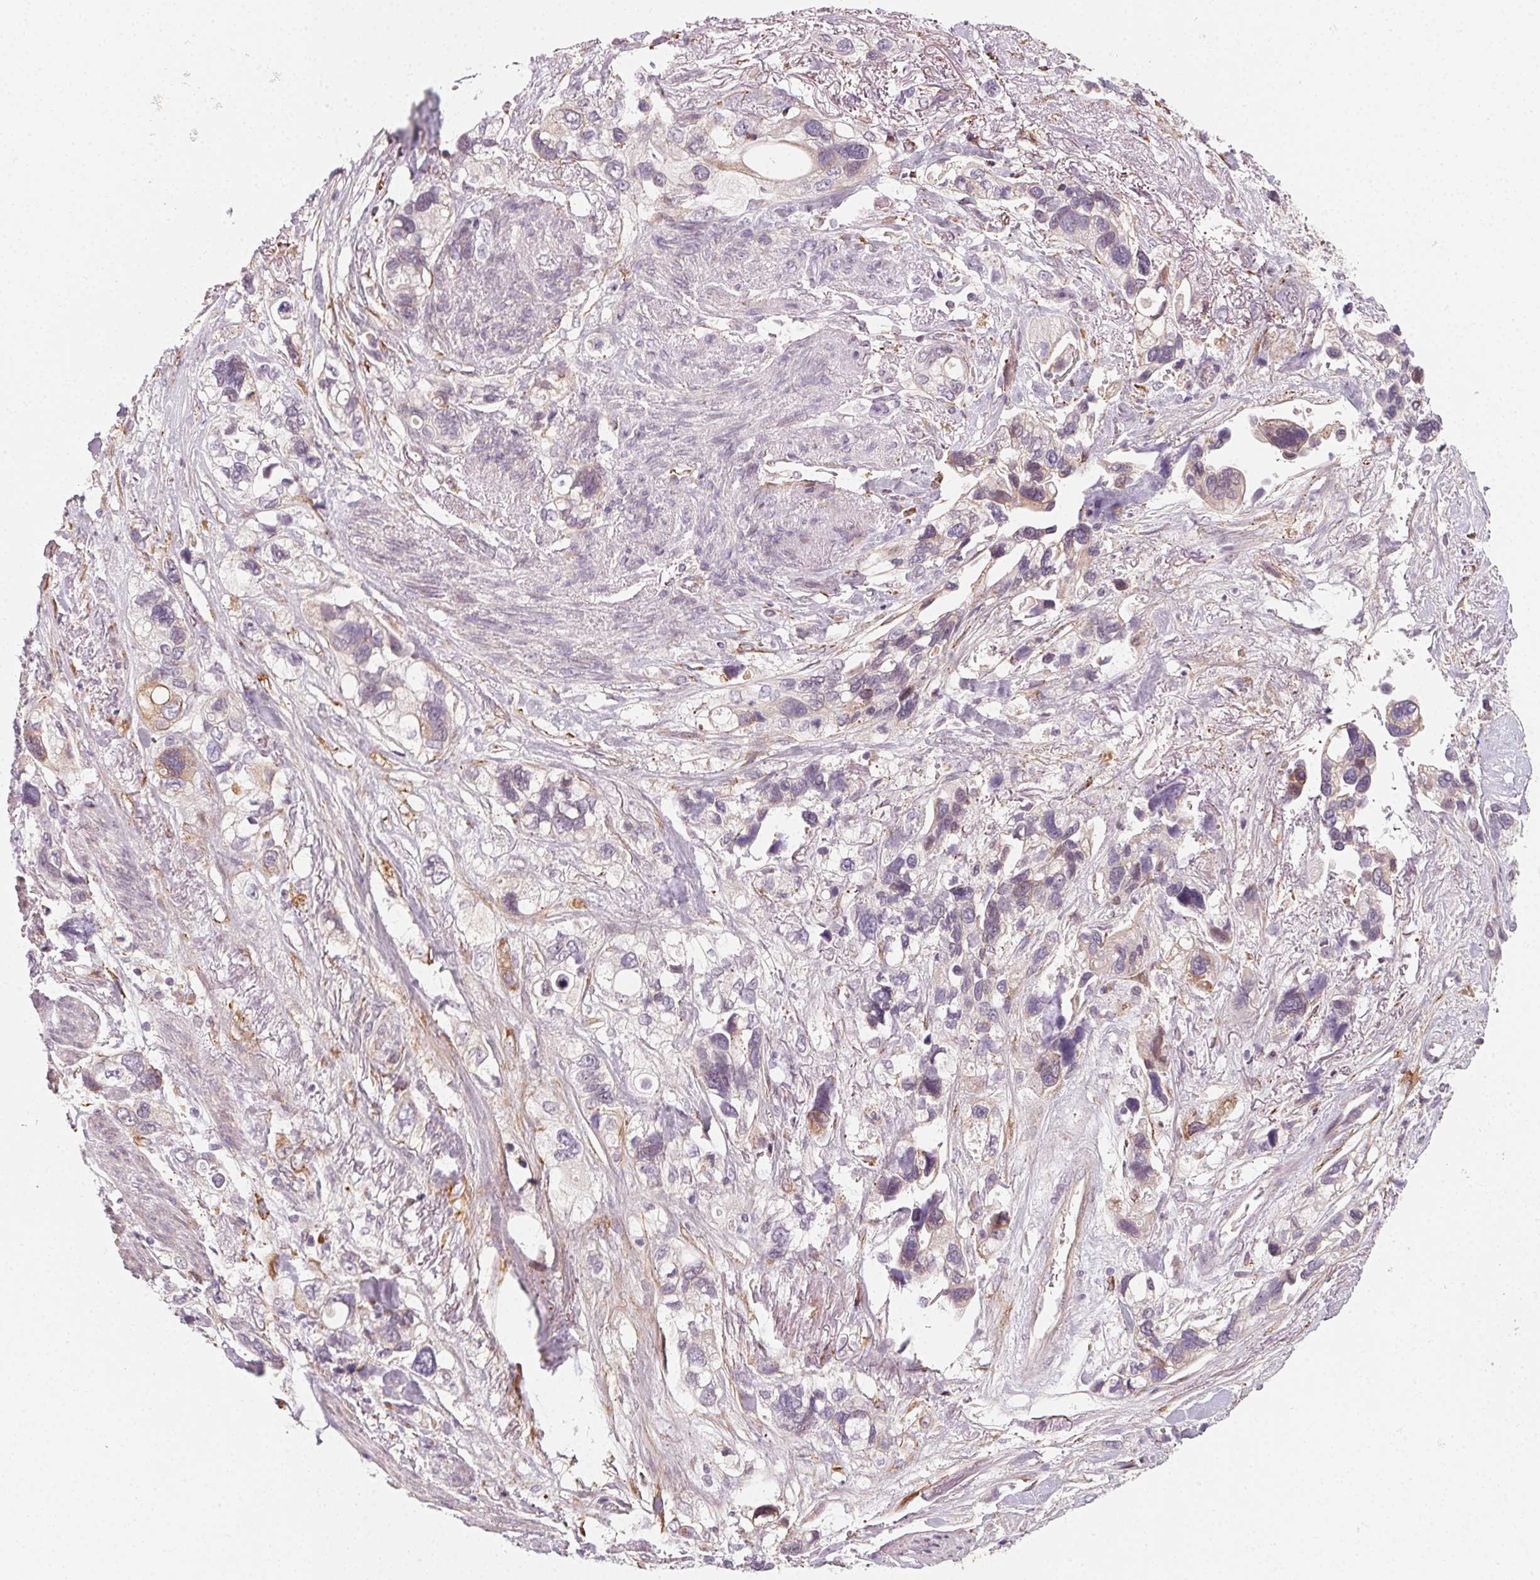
{"staining": {"intensity": "negative", "quantity": "none", "location": "none"}, "tissue": "stomach cancer", "cell_type": "Tumor cells", "image_type": "cancer", "snomed": [{"axis": "morphology", "description": "Adenocarcinoma, NOS"}, {"axis": "topography", "description": "Stomach, upper"}], "caption": "Immunohistochemical staining of human stomach cancer (adenocarcinoma) displays no significant positivity in tumor cells.", "gene": "CCDC96", "patient": {"sex": "female", "age": 81}}